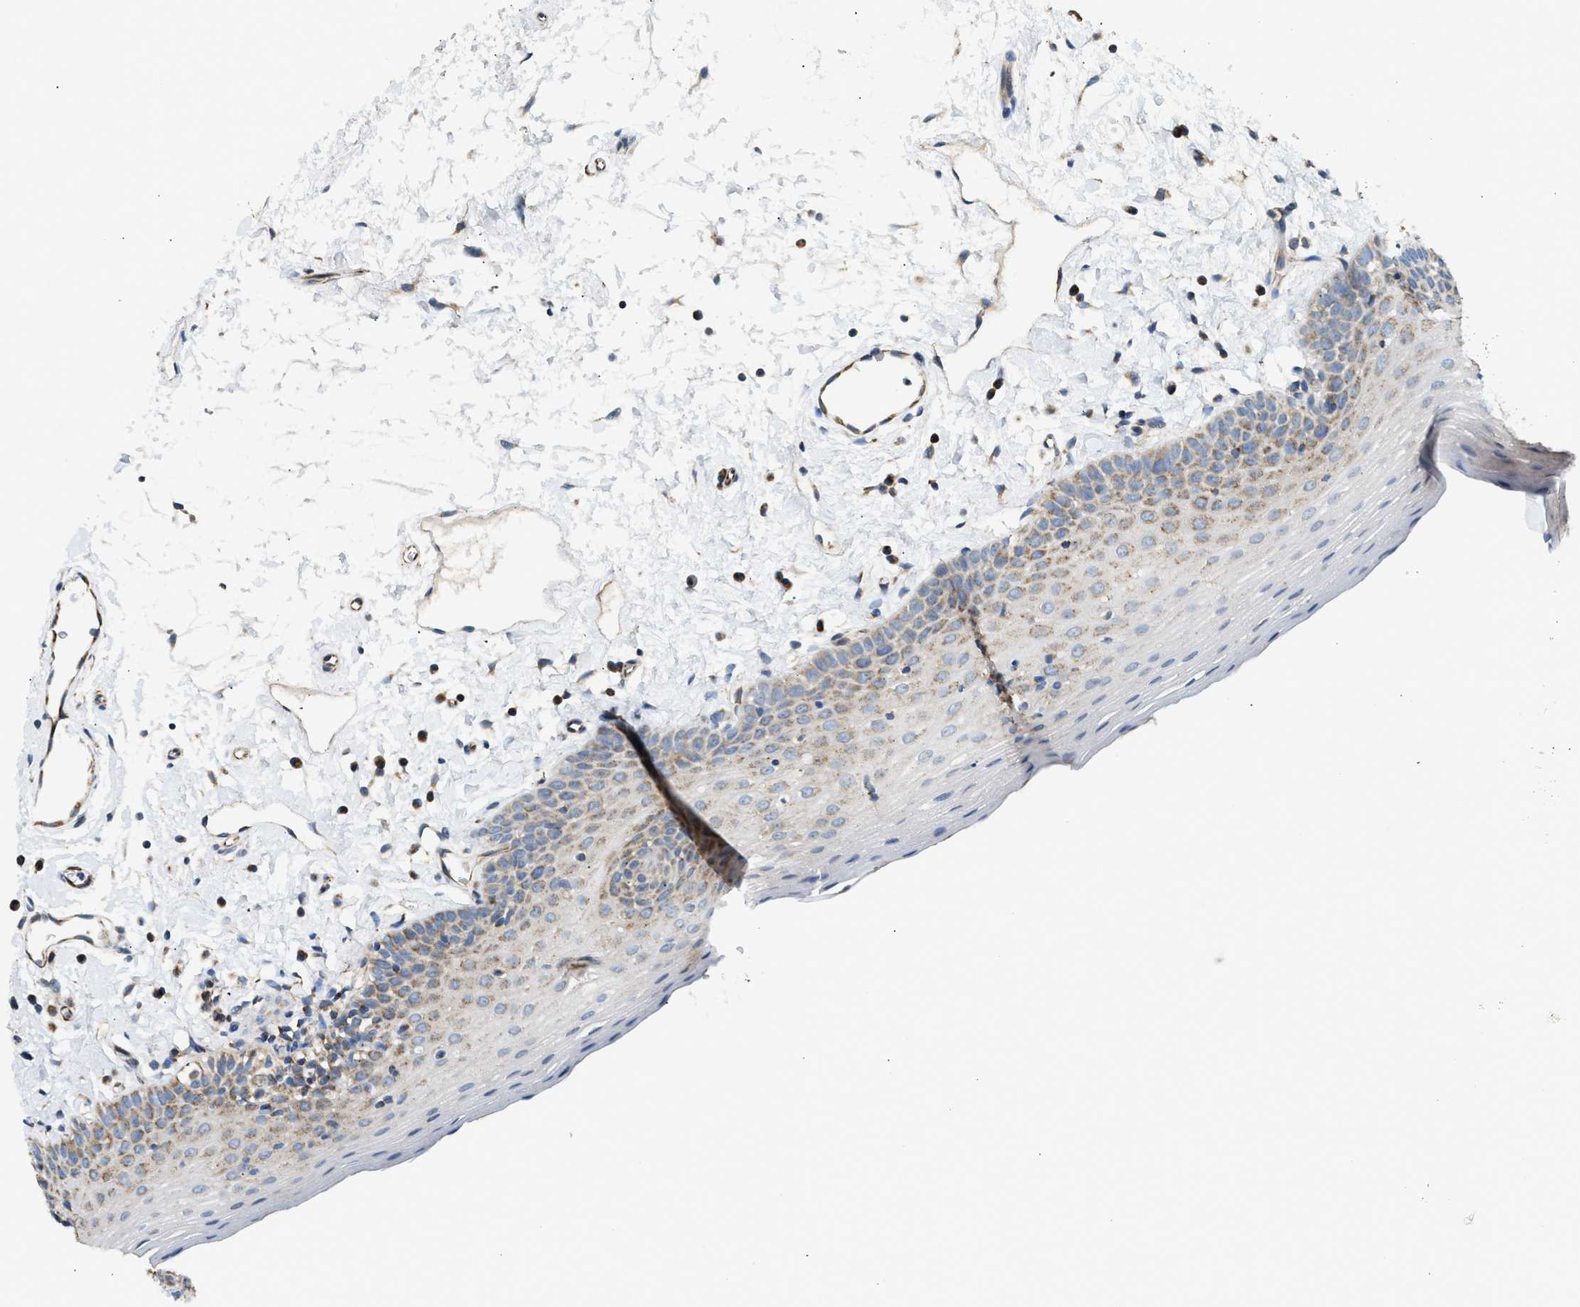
{"staining": {"intensity": "weak", "quantity": "25%-75%", "location": "cytoplasmic/membranous"}, "tissue": "oral mucosa", "cell_type": "Squamous epithelial cells", "image_type": "normal", "snomed": [{"axis": "morphology", "description": "Normal tissue, NOS"}, {"axis": "topography", "description": "Oral tissue"}], "caption": "Immunohistochemistry (DAB (3,3'-diaminobenzidine)) staining of benign human oral mucosa reveals weak cytoplasmic/membranous protein expression in approximately 25%-75% of squamous epithelial cells.", "gene": "GOT2", "patient": {"sex": "male", "age": 66}}